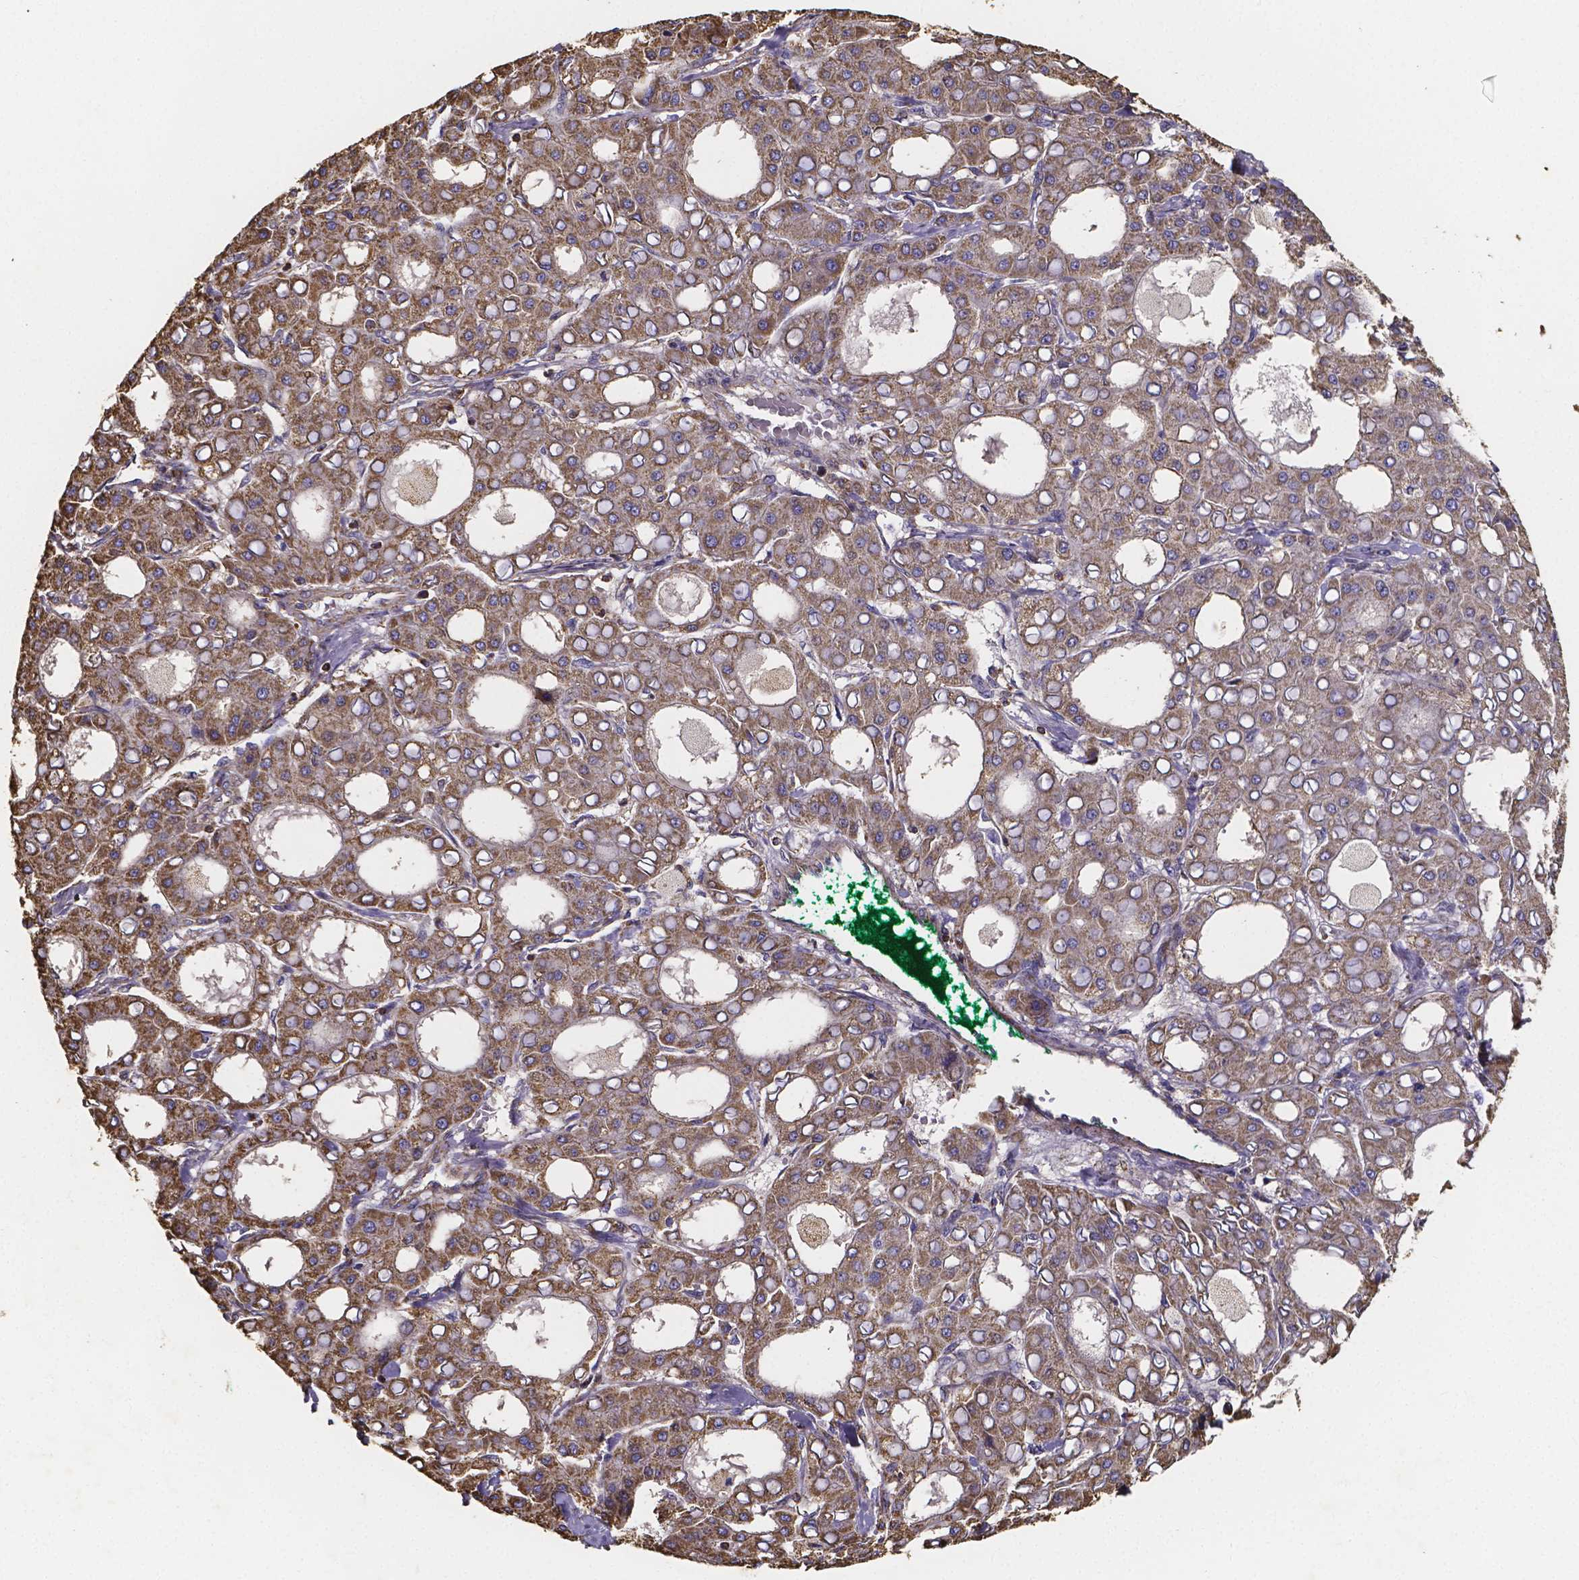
{"staining": {"intensity": "moderate", "quantity": ">75%", "location": "cytoplasmic/membranous"}, "tissue": "liver cancer", "cell_type": "Tumor cells", "image_type": "cancer", "snomed": [{"axis": "morphology", "description": "Carcinoma, Hepatocellular, NOS"}, {"axis": "topography", "description": "Liver"}], "caption": "High-magnification brightfield microscopy of hepatocellular carcinoma (liver) stained with DAB (3,3'-diaminobenzidine) (brown) and counterstained with hematoxylin (blue). tumor cells exhibit moderate cytoplasmic/membranous expression is present in about>75% of cells.", "gene": "SLC35D2", "patient": {"sex": "male", "age": 65}}